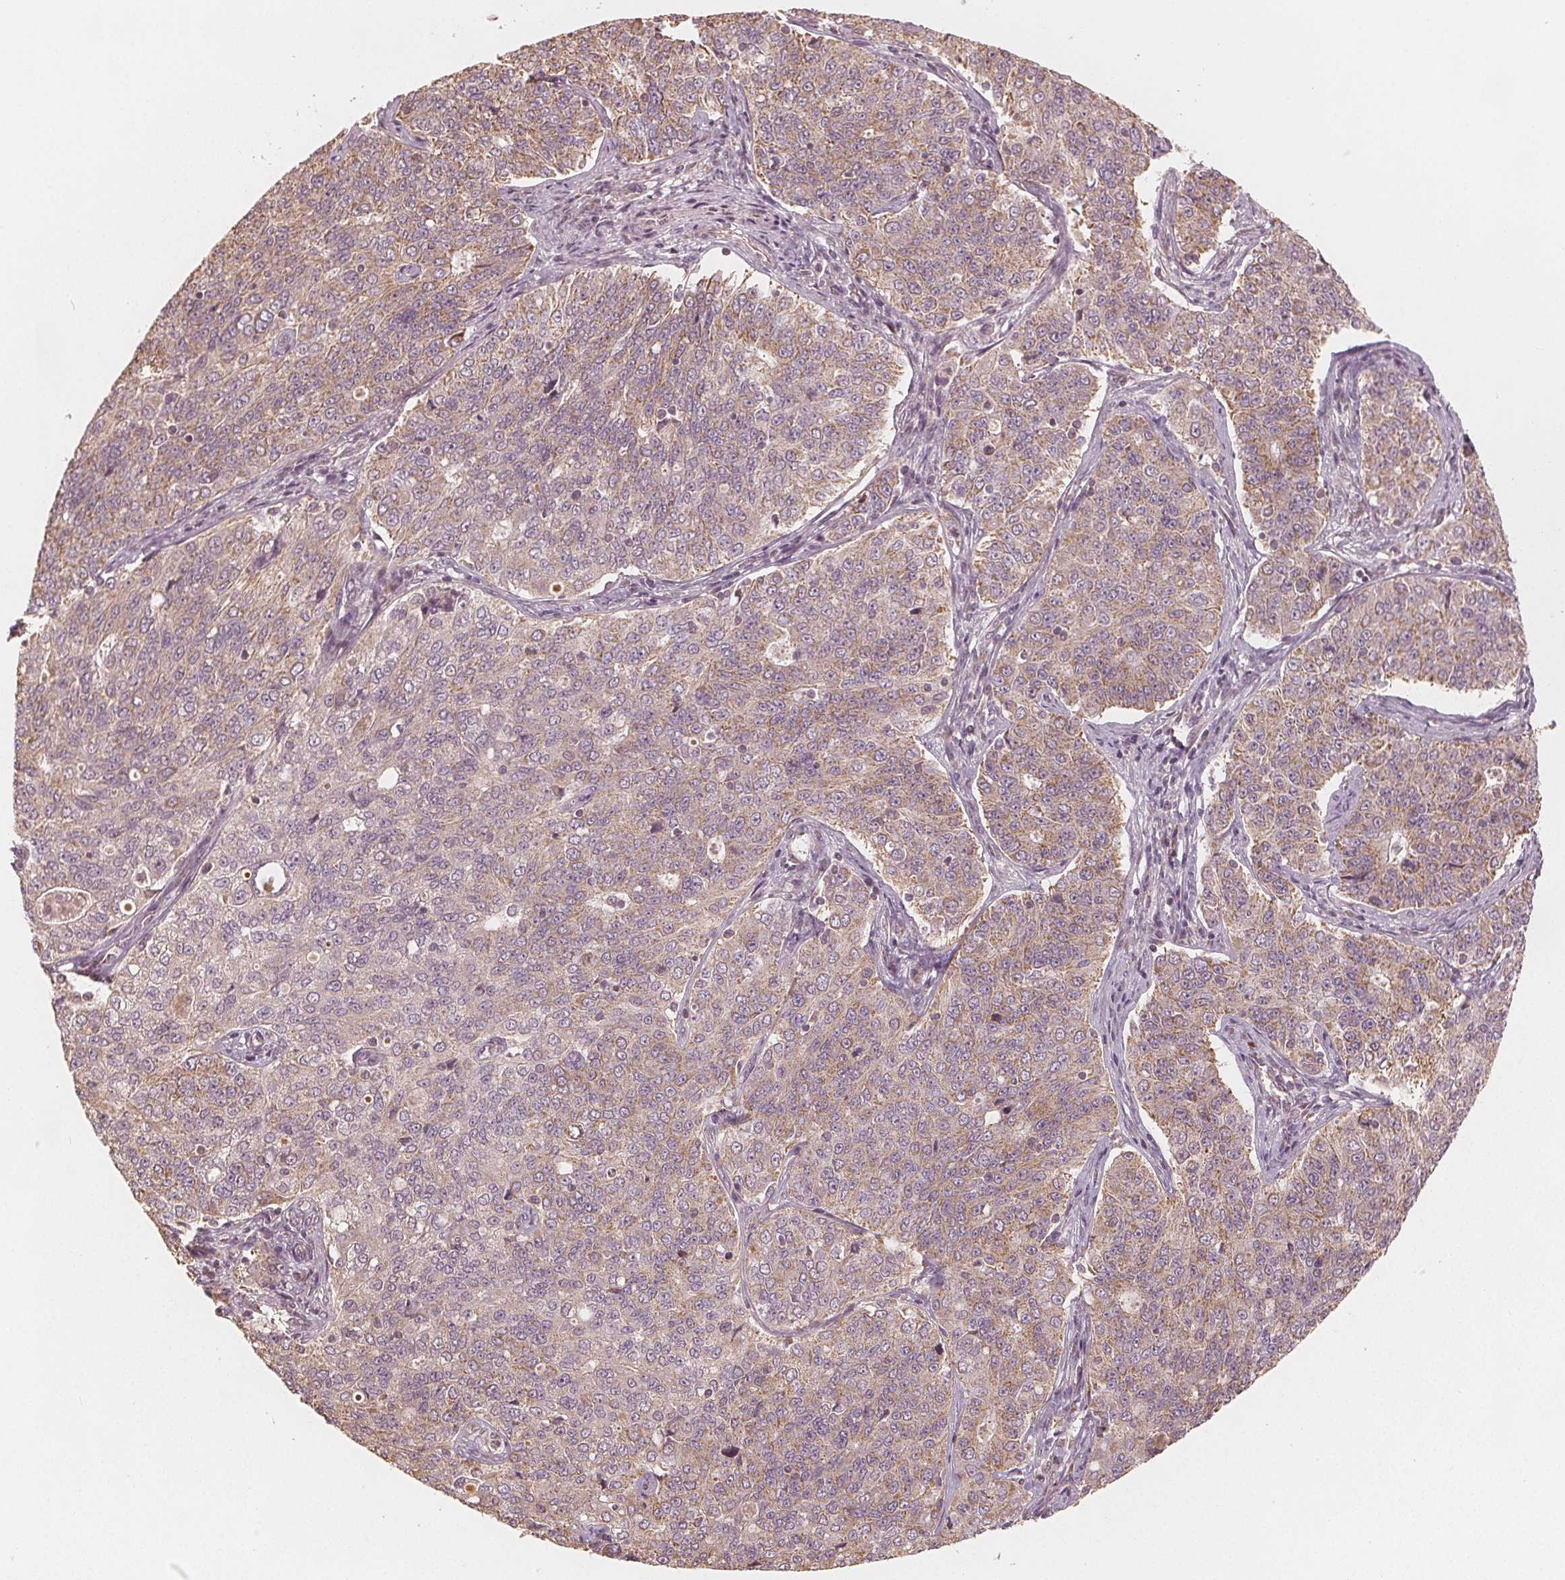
{"staining": {"intensity": "weak", "quantity": ">75%", "location": "cytoplasmic/membranous"}, "tissue": "endometrial cancer", "cell_type": "Tumor cells", "image_type": "cancer", "snomed": [{"axis": "morphology", "description": "Adenocarcinoma, NOS"}, {"axis": "topography", "description": "Endometrium"}], "caption": "Immunohistochemical staining of human adenocarcinoma (endometrial) exhibits weak cytoplasmic/membranous protein staining in about >75% of tumor cells.", "gene": "PEX26", "patient": {"sex": "female", "age": 43}}